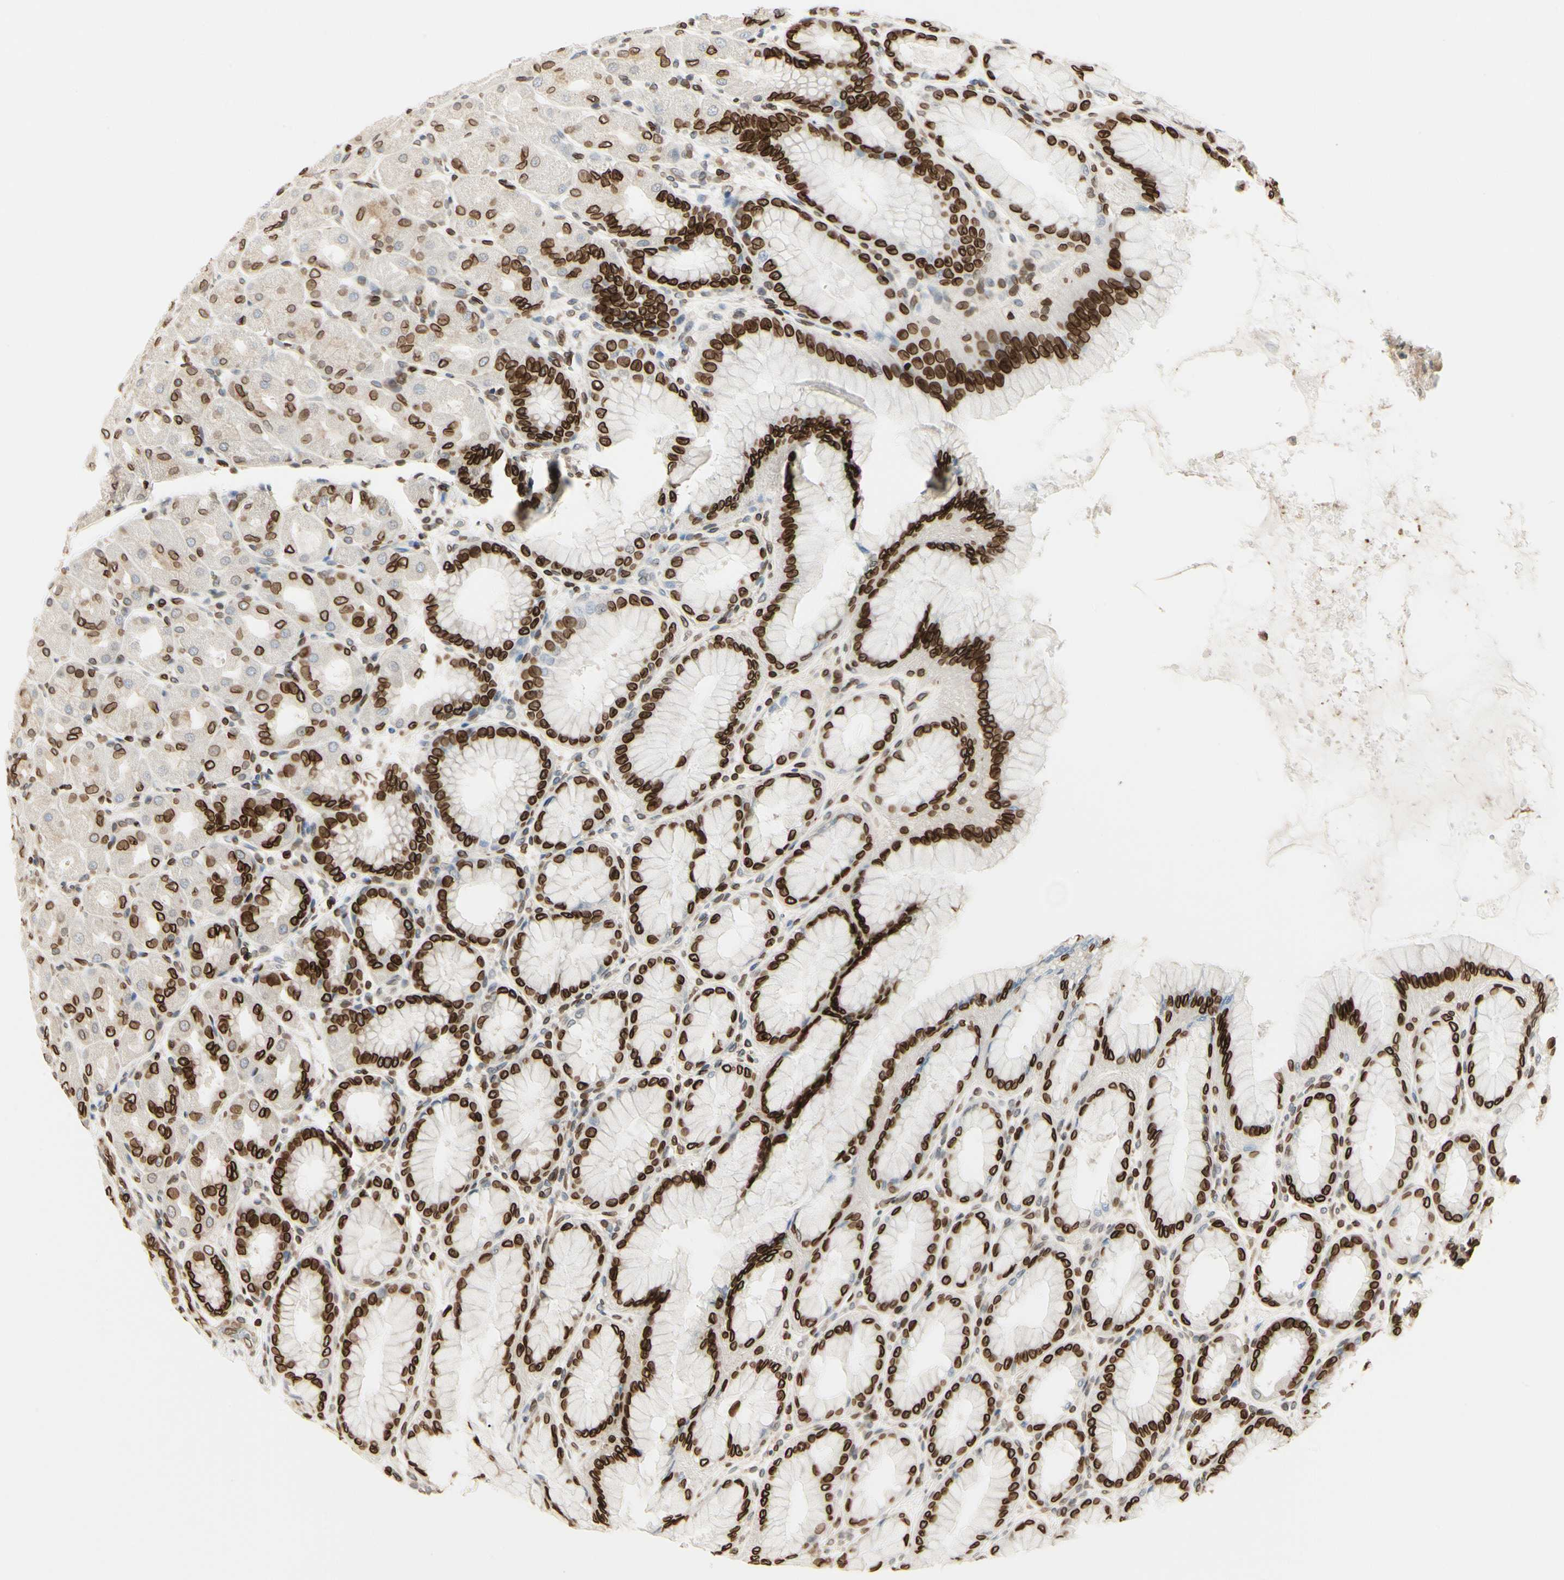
{"staining": {"intensity": "strong", "quantity": ">75%", "location": "cytoplasmic/membranous,nuclear"}, "tissue": "stomach", "cell_type": "Glandular cells", "image_type": "normal", "snomed": [{"axis": "morphology", "description": "Normal tissue, NOS"}, {"axis": "topography", "description": "Stomach, upper"}], "caption": "Immunohistochemistry of benign human stomach displays high levels of strong cytoplasmic/membranous,nuclear expression in about >75% of glandular cells.", "gene": "TMPO", "patient": {"sex": "female", "age": 56}}